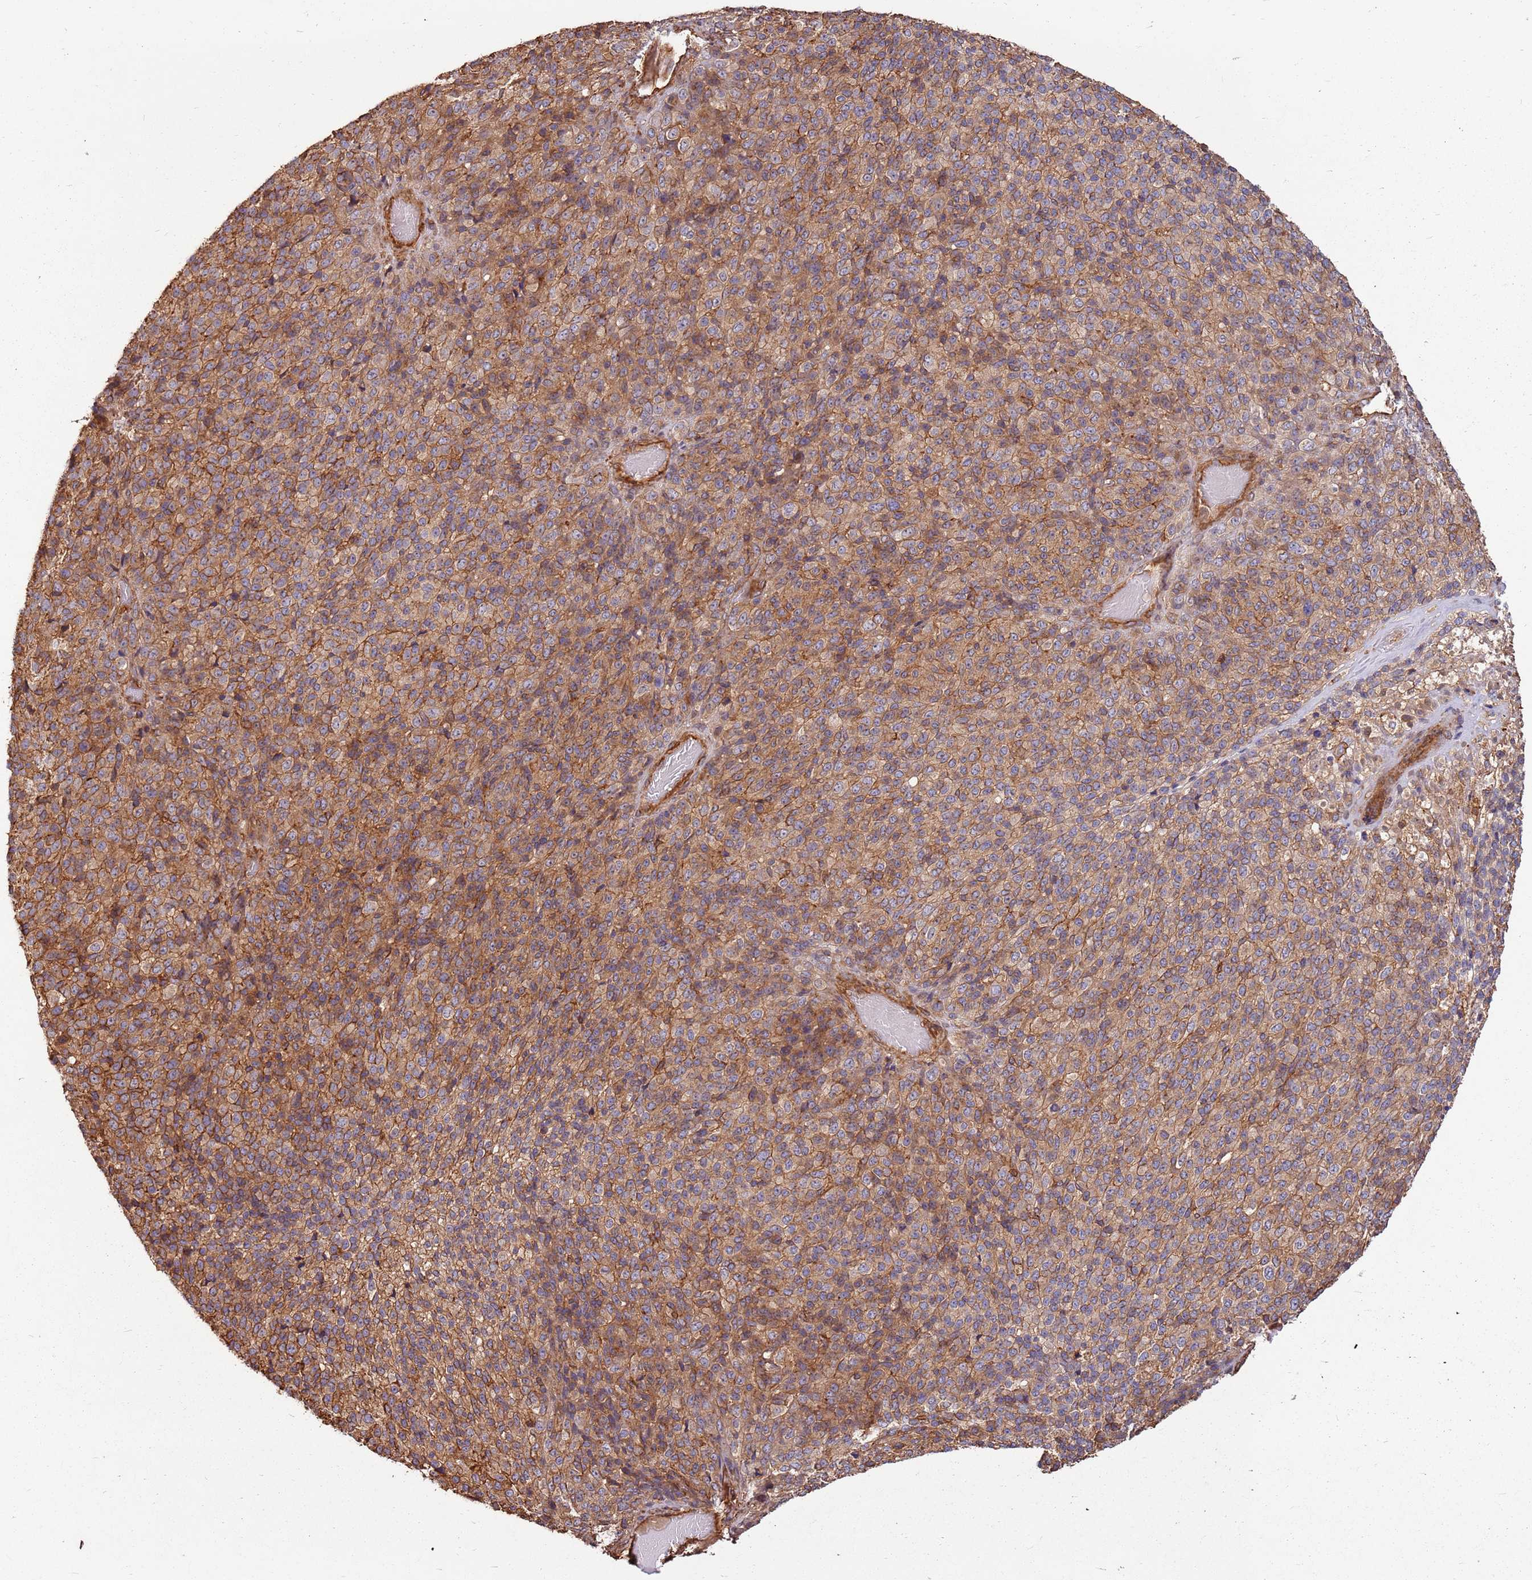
{"staining": {"intensity": "moderate", "quantity": ">75%", "location": "cytoplasmic/membranous"}, "tissue": "melanoma", "cell_type": "Tumor cells", "image_type": "cancer", "snomed": [{"axis": "morphology", "description": "Malignant melanoma, Metastatic site"}, {"axis": "topography", "description": "Brain"}], "caption": "Protein expression analysis of human malignant melanoma (metastatic site) reveals moderate cytoplasmic/membranous expression in about >75% of tumor cells.", "gene": "ACVR2A", "patient": {"sex": "female", "age": 56}}